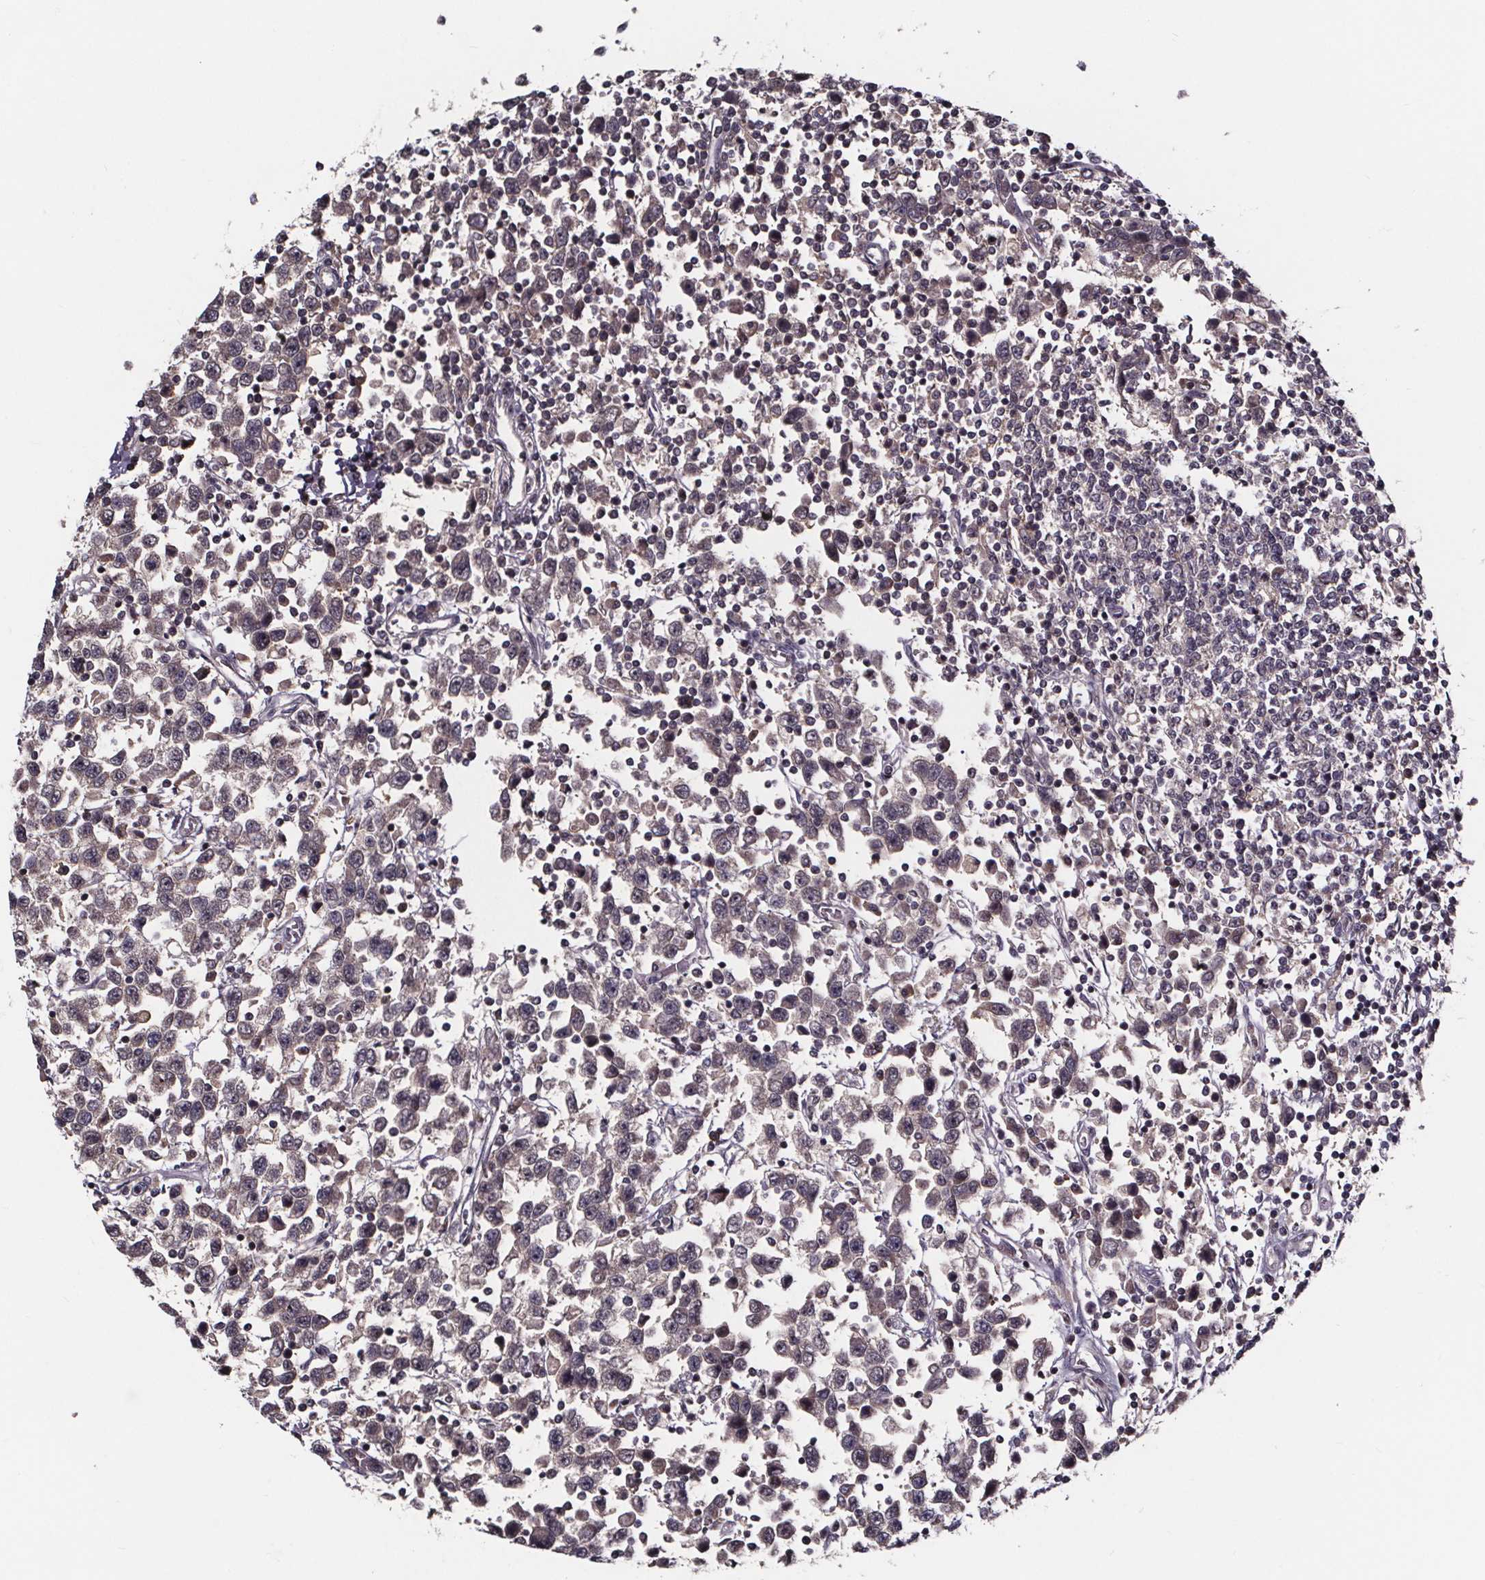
{"staining": {"intensity": "negative", "quantity": "none", "location": "none"}, "tissue": "testis cancer", "cell_type": "Tumor cells", "image_type": "cancer", "snomed": [{"axis": "morphology", "description": "Seminoma, NOS"}, {"axis": "topography", "description": "Testis"}], "caption": "There is no significant positivity in tumor cells of testis cancer (seminoma).", "gene": "SMIM1", "patient": {"sex": "male", "age": 34}}